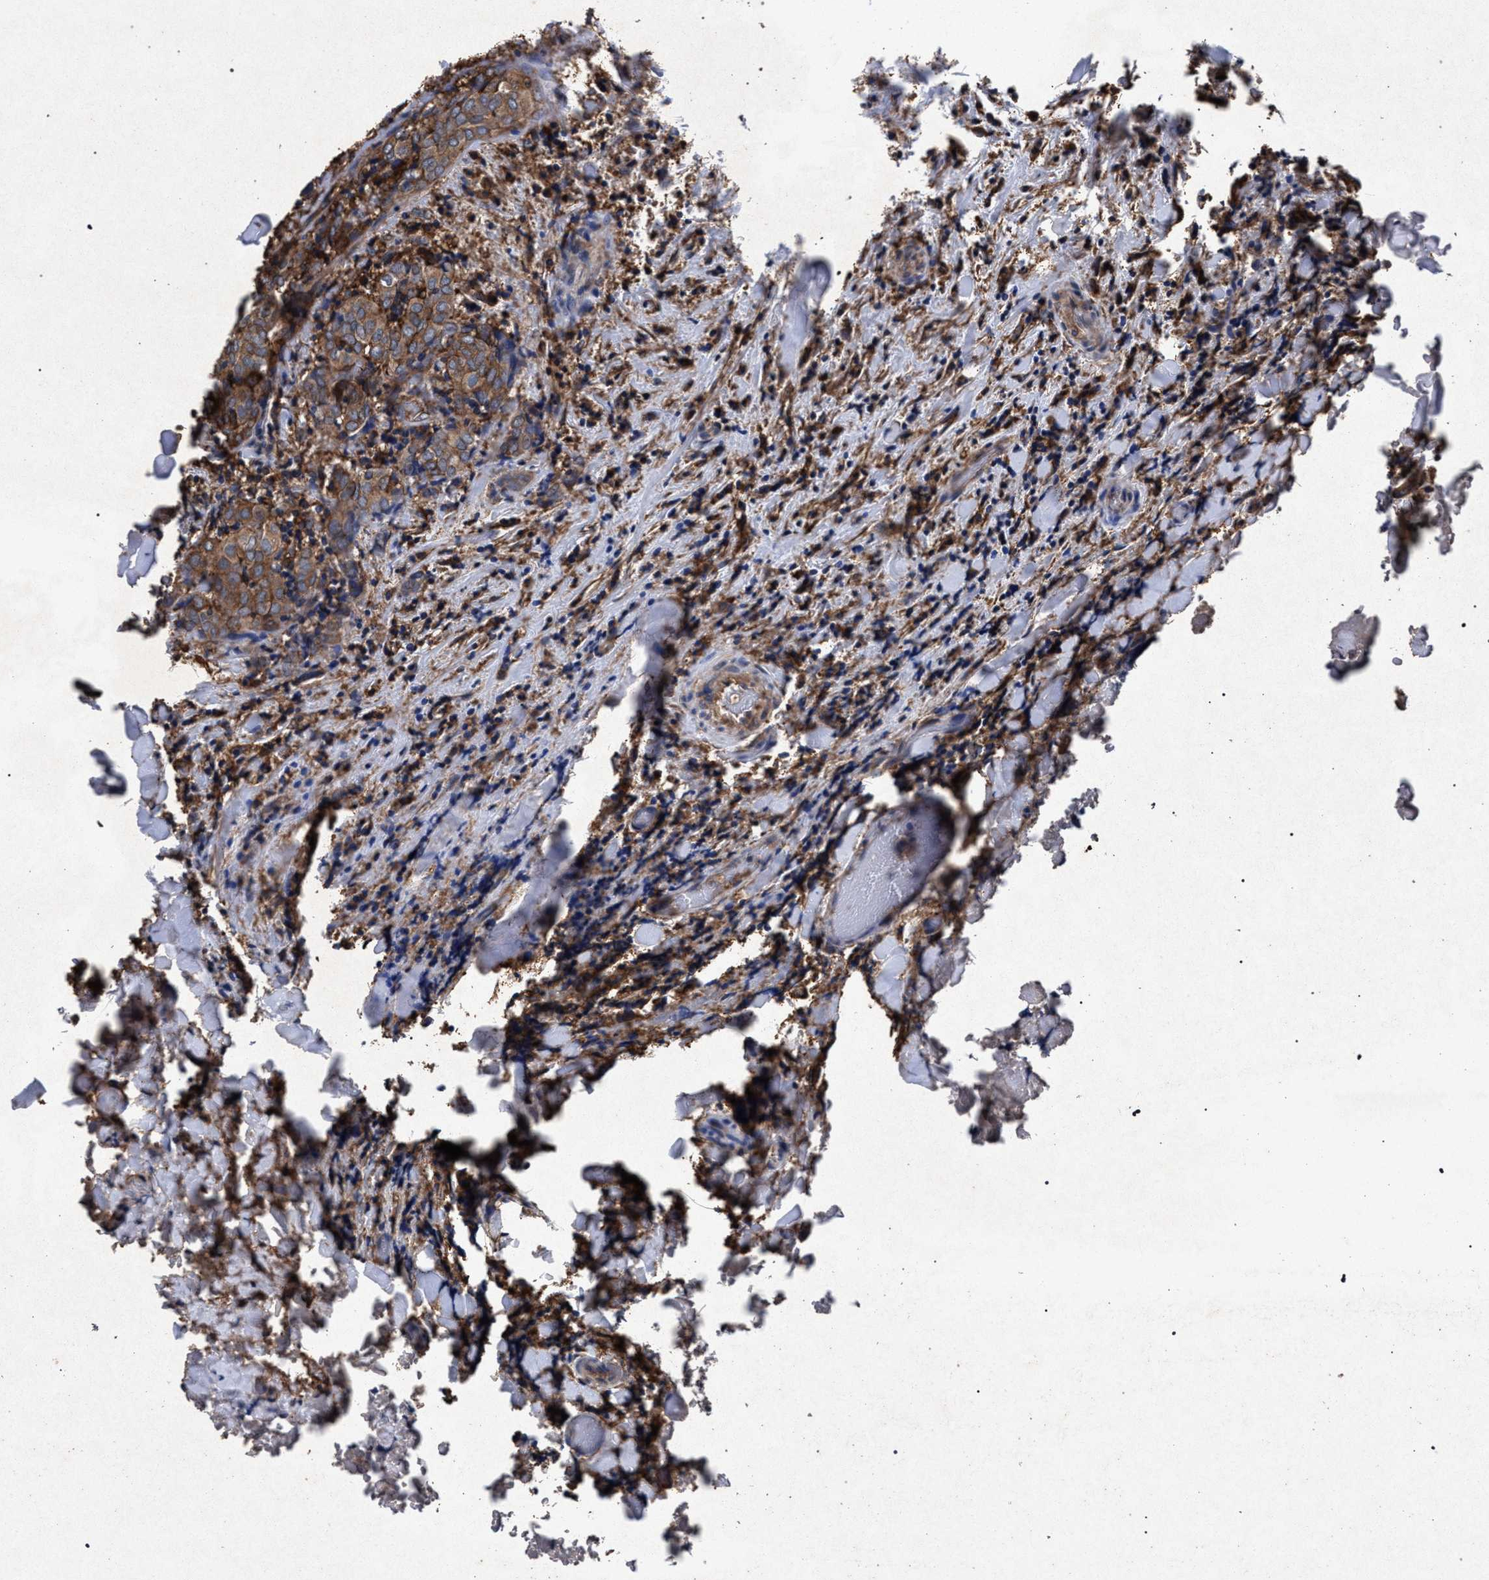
{"staining": {"intensity": "moderate", "quantity": ">75%", "location": "cytoplasmic/membranous"}, "tissue": "thyroid cancer", "cell_type": "Tumor cells", "image_type": "cancer", "snomed": [{"axis": "morphology", "description": "Normal tissue, NOS"}, {"axis": "morphology", "description": "Papillary adenocarcinoma, NOS"}, {"axis": "topography", "description": "Thyroid gland"}], "caption": "Human thyroid cancer stained with a brown dye shows moderate cytoplasmic/membranous positive positivity in approximately >75% of tumor cells.", "gene": "MARCKS", "patient": {"sex": "female", "age": 30}}